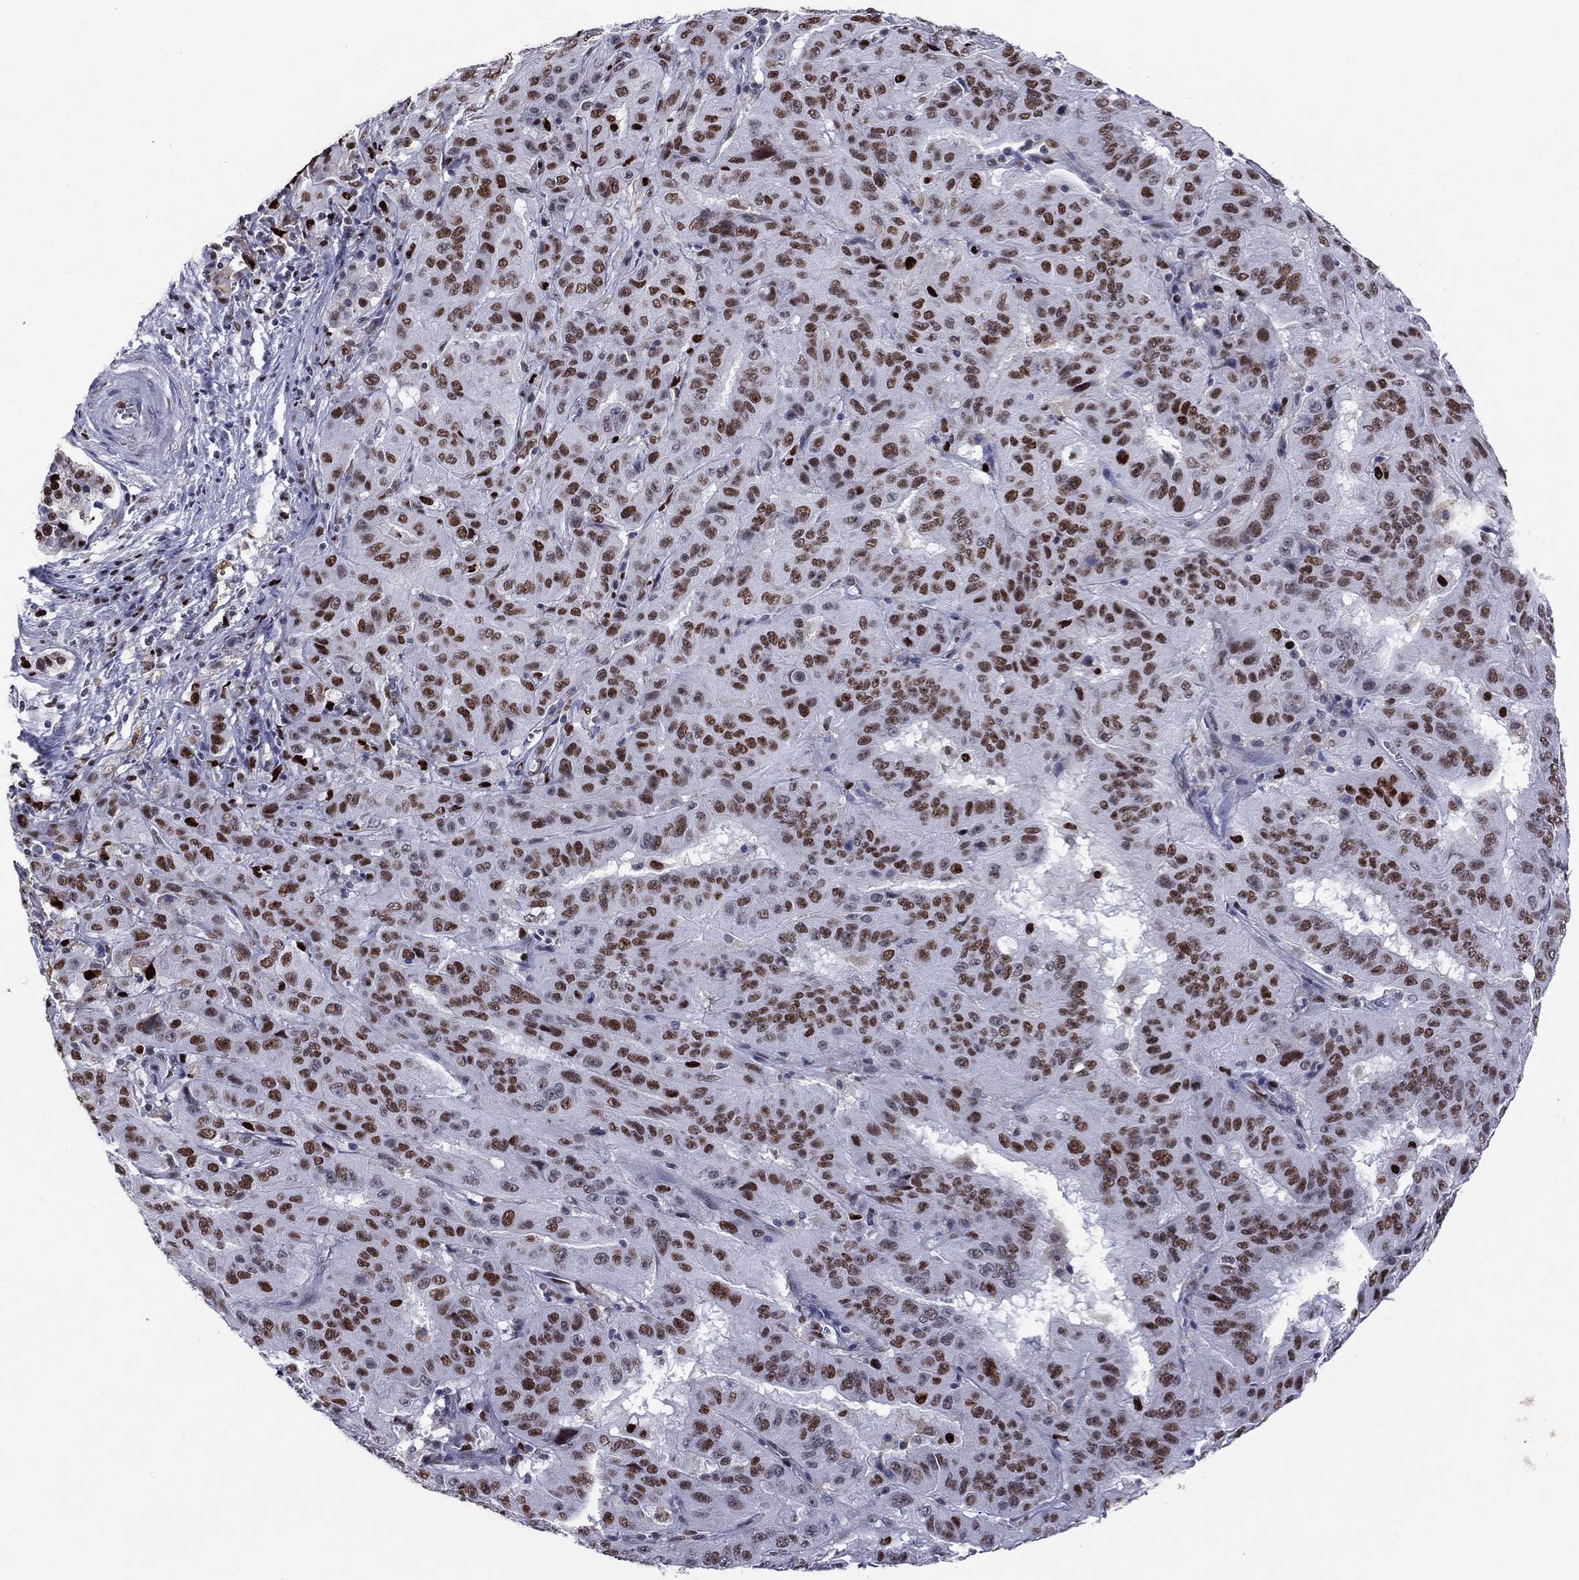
{"staining": {"intensity": "strong", "quantity": ">75%", "location": "nuclear"}, "tissue": "pancreatic cancer", "cell_type": "Tumor cells", "image_type": "cancer", "snomed": [{"axis": "morphology", "description": "Adenocarcinoma, NOS"}, {"axis": "topography", "description": "Pancreas"}], "caption": "The histopathology image reveals immunohistochemical staining of pancreatic cancer (adenocarcinoma). There is strong nuclear positivity is identified in approximately >75% of tumor cells.", "gene": "PCGF3", "patient": {"sex": "male", "age": 63}}